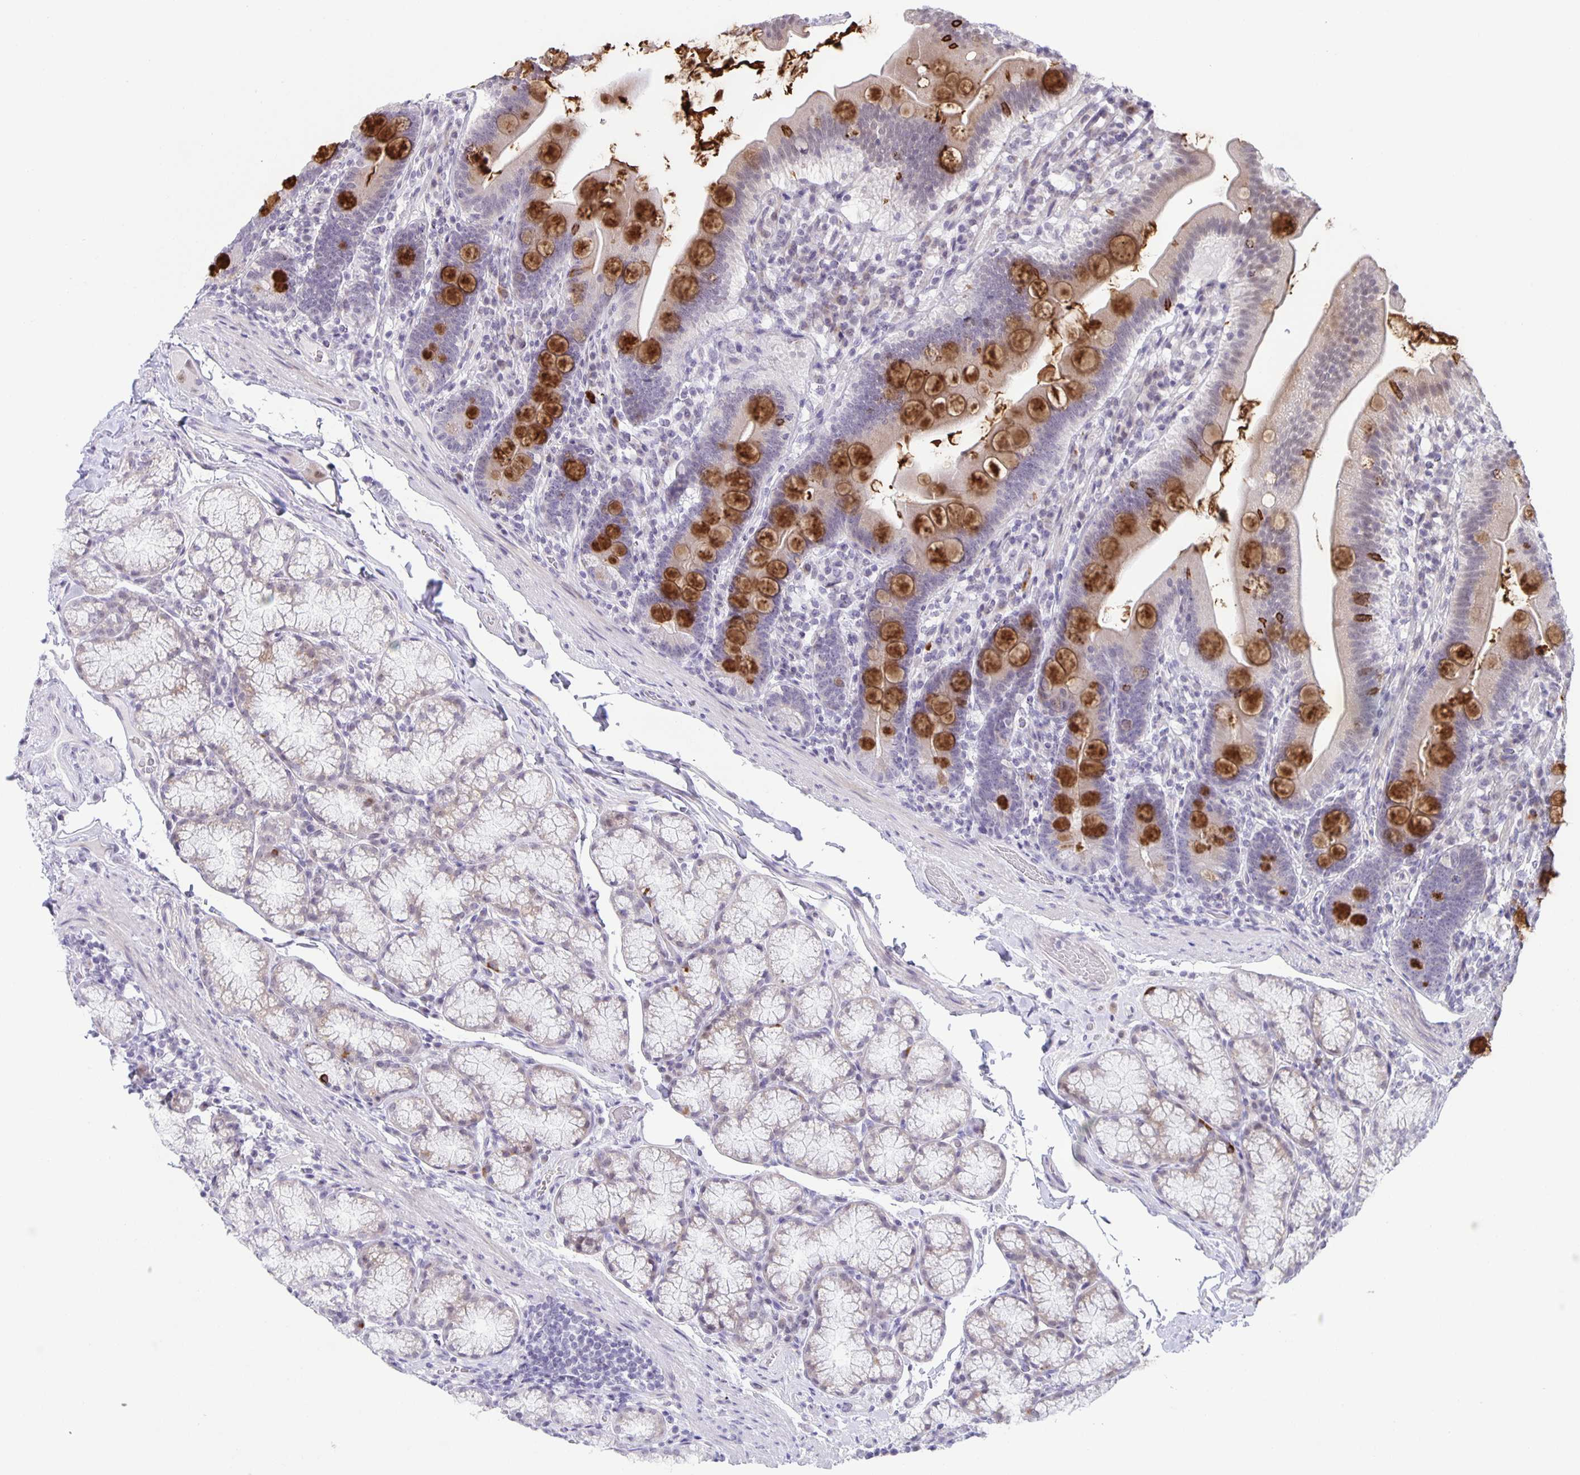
{"staining": {"intensity": "strong", "quantity": "25%-75%", "location": "cytoplasmic/membranous"}, "tissue": "duodenum", "cell_type": "Glandular cells", "image_type": "normal", "snomed": [{"axis": "morphology", "description": "Normal tissue, NOS"}, {"axis": "topography", "description": "Duodenum"}], "caption": "Strong cytoplasmic/membranous positivity is present in about 25%-75% of glandular cells in benign duodenum.", "gene": "PHRF1", "patient": {"sex": "female", "age": 67}}